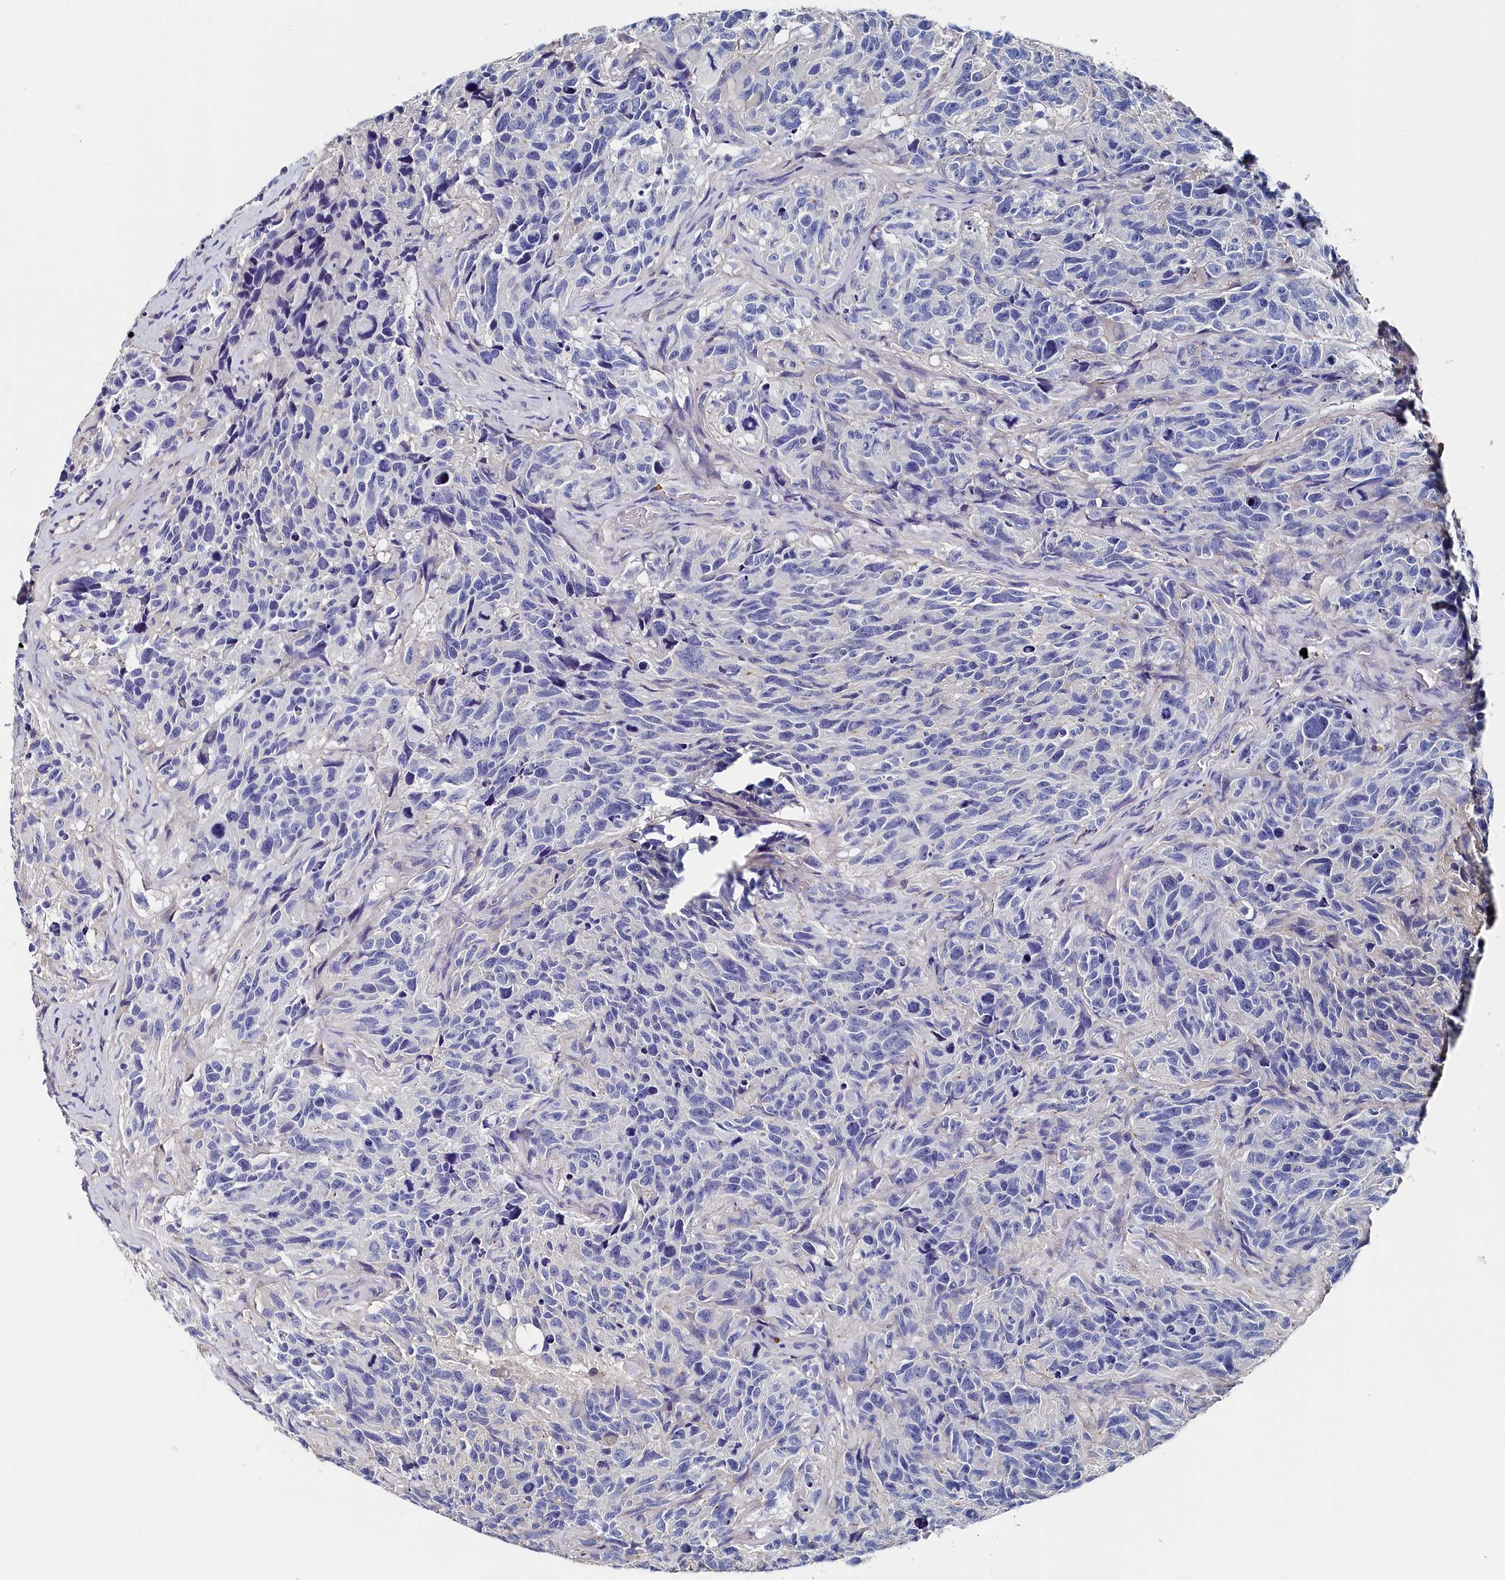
{"staining": {"intensity": "negative", "quantity": "none", "location": "none"}, "tissue": "glioma", "cell_type": "Tumor cells", "image_type": "cancer", "snomed": [{"axis": "morphology", "description": "Glioma, malignant, High grade"}, {"axis": "topography", "description": "Brain"}], "caption": "Immunohistochemistry photomicrograph of neoplastic tissue: glioma stained with DAB exhibits no significant protein staining in tumor cells.", "gene": "BHMT", "patient": {"sex": "male", "age": 69}}